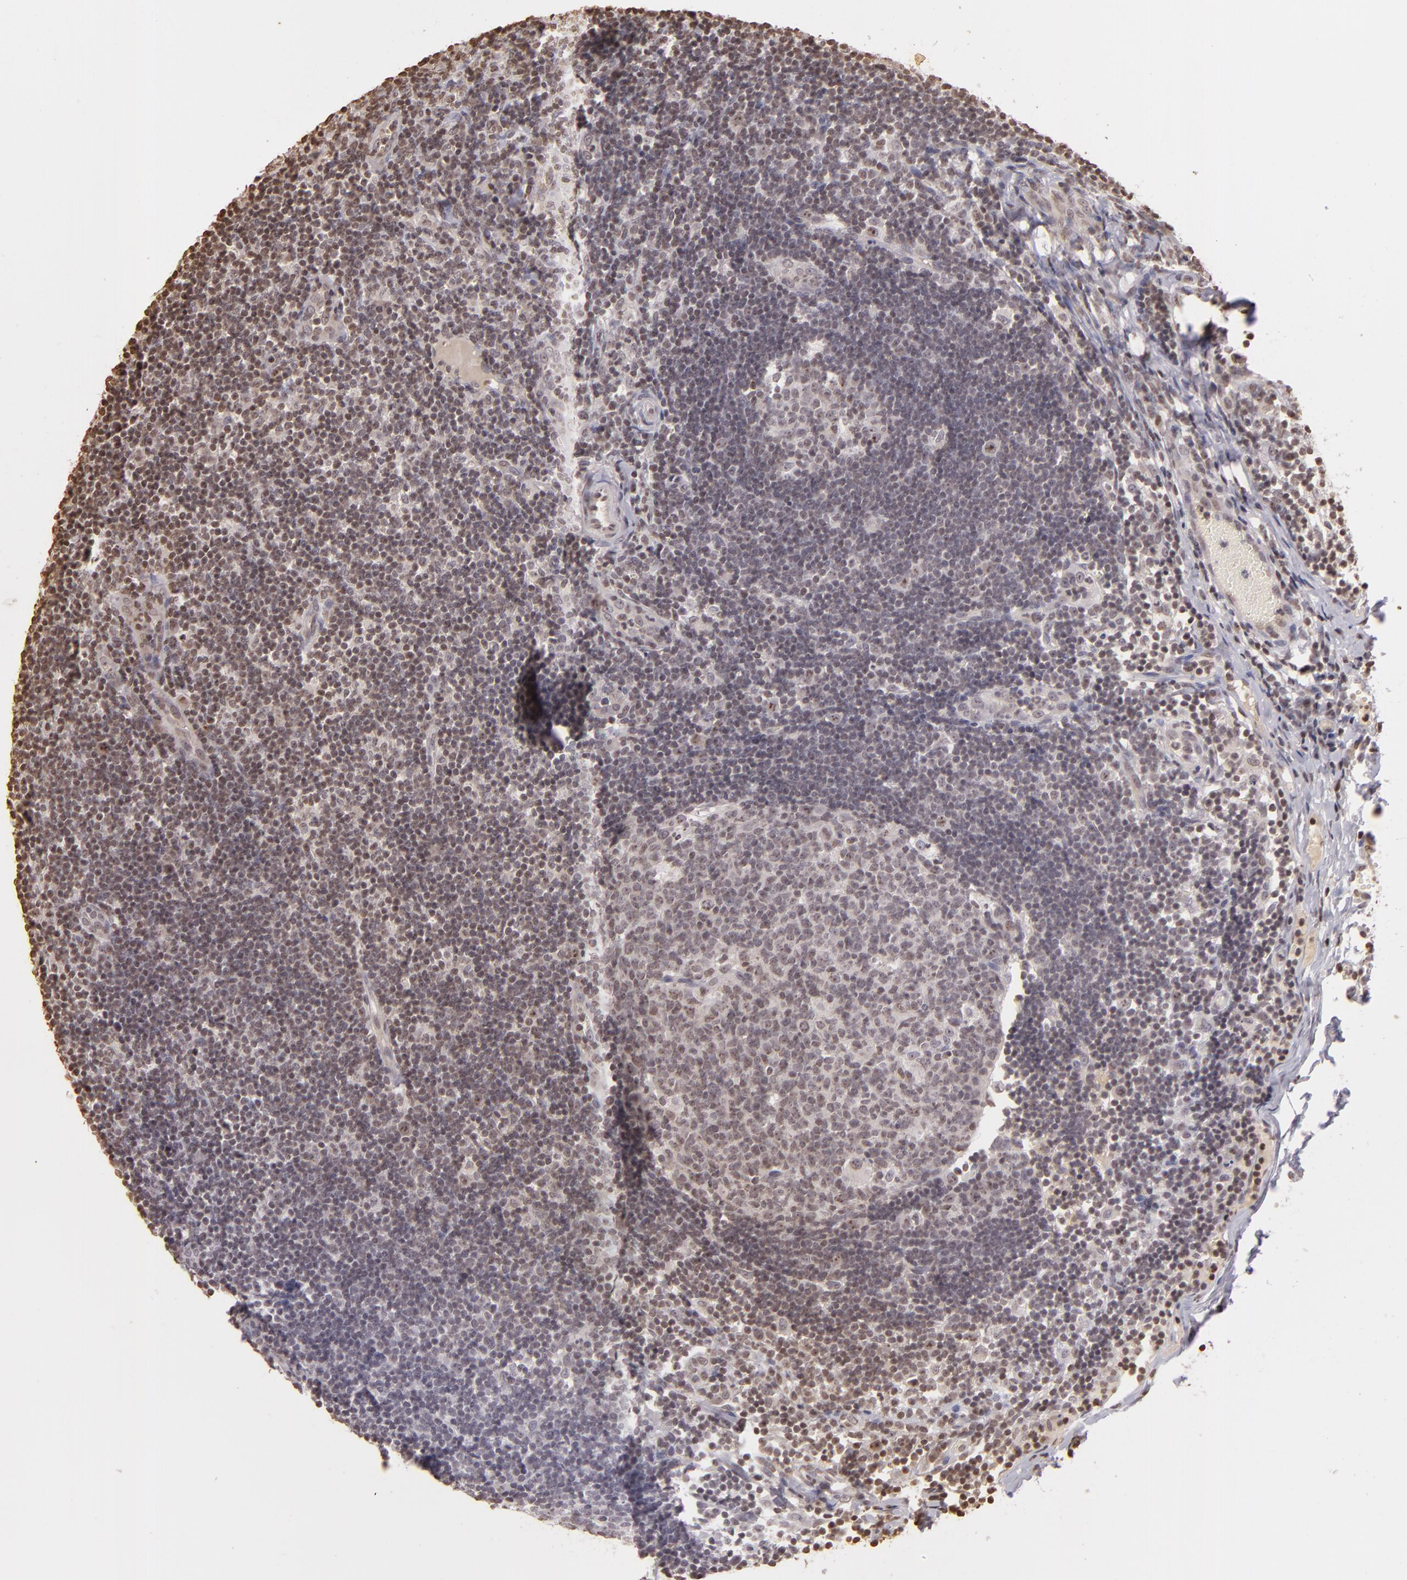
{"staining": {"intensity": "weak", "quantity": "<25%", "location": "nuclear"}, "tissue": "lymph node", "cell_type": "Germinal center cells", "image_type": "normal", "snomed": [{"axis": "morphology", "description": "Normal tissue, NOS"}, {"axis": "morphology", "description": "Inflammation, NOS"}, {"axis": "topography", "description": "Lymph node"}, {"axis": "topography", "description": "Salivary gland"}], "caption": "Immunohistochemical staining of benign lymph node demonstrates no significant staining in germinal center cells. (DAB (3,3'-diaminobenzidine) IHC, high magnification).", "gene": "THRB", "patient": {"sex": "male", "age": 3}}